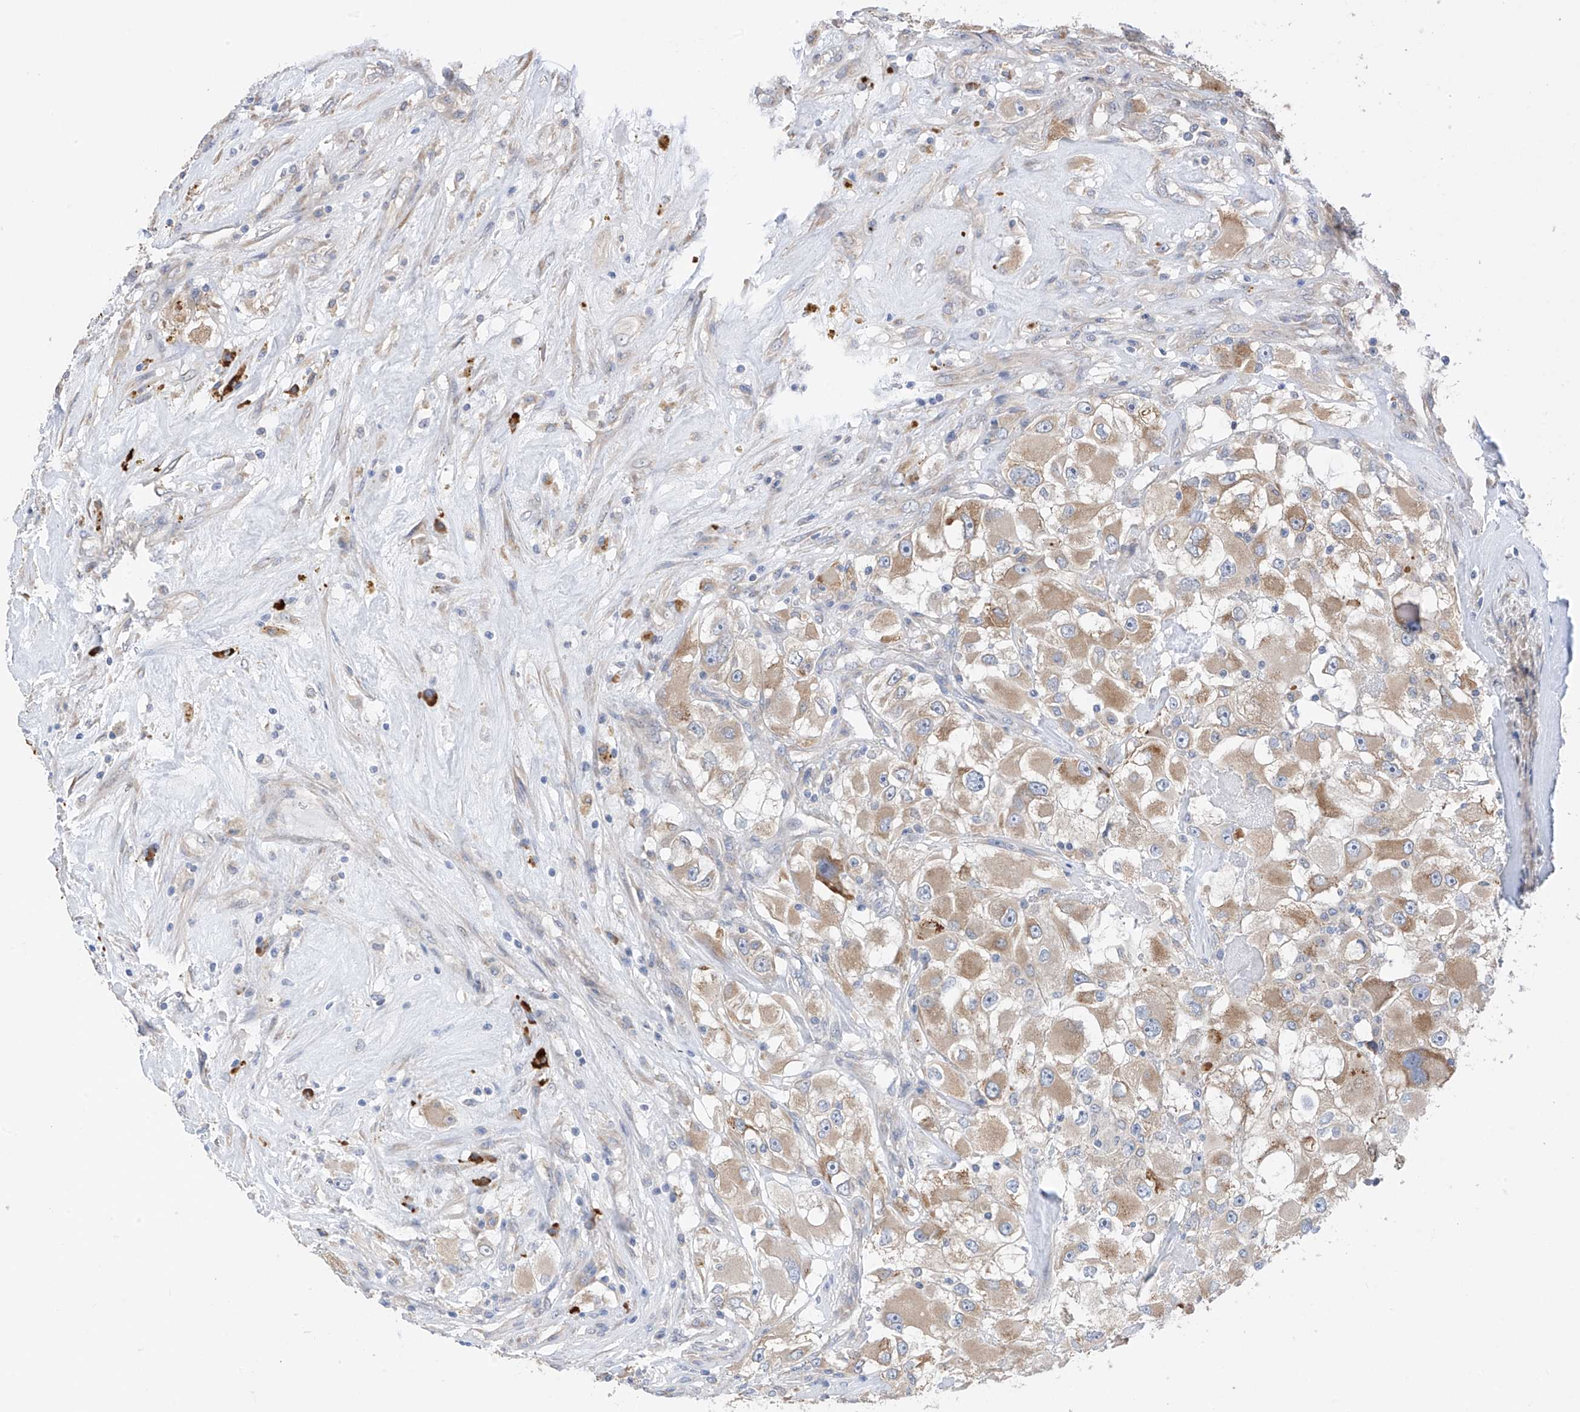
{"staining": {"intensity": "moderate", "quantity": "25%-75%", "location": "cytoplasmic/membranous"}, "tissue": "renal cancer", "cell_type": "Tumor cells", "image_type": "cancer", "snomed": [{"axis": "morphology", "description": "Adenocarcinoma, NOS"}, {"axis": "topography", "description": "Kidney"}], "caption": "IHC staining of renal cancer, which exhibits medium levels of moderate cytoplasmic/membranous staining in about 25%-75% of tumor cells indicating moderate cytoplasmic/membranous protein staining. The staining was performed using DAB (brown) for protein detection and nuclei were counterstained in hematoxylin (blue).", "gene": "REC8", "patient": {"sex": "female", "age": 52}}